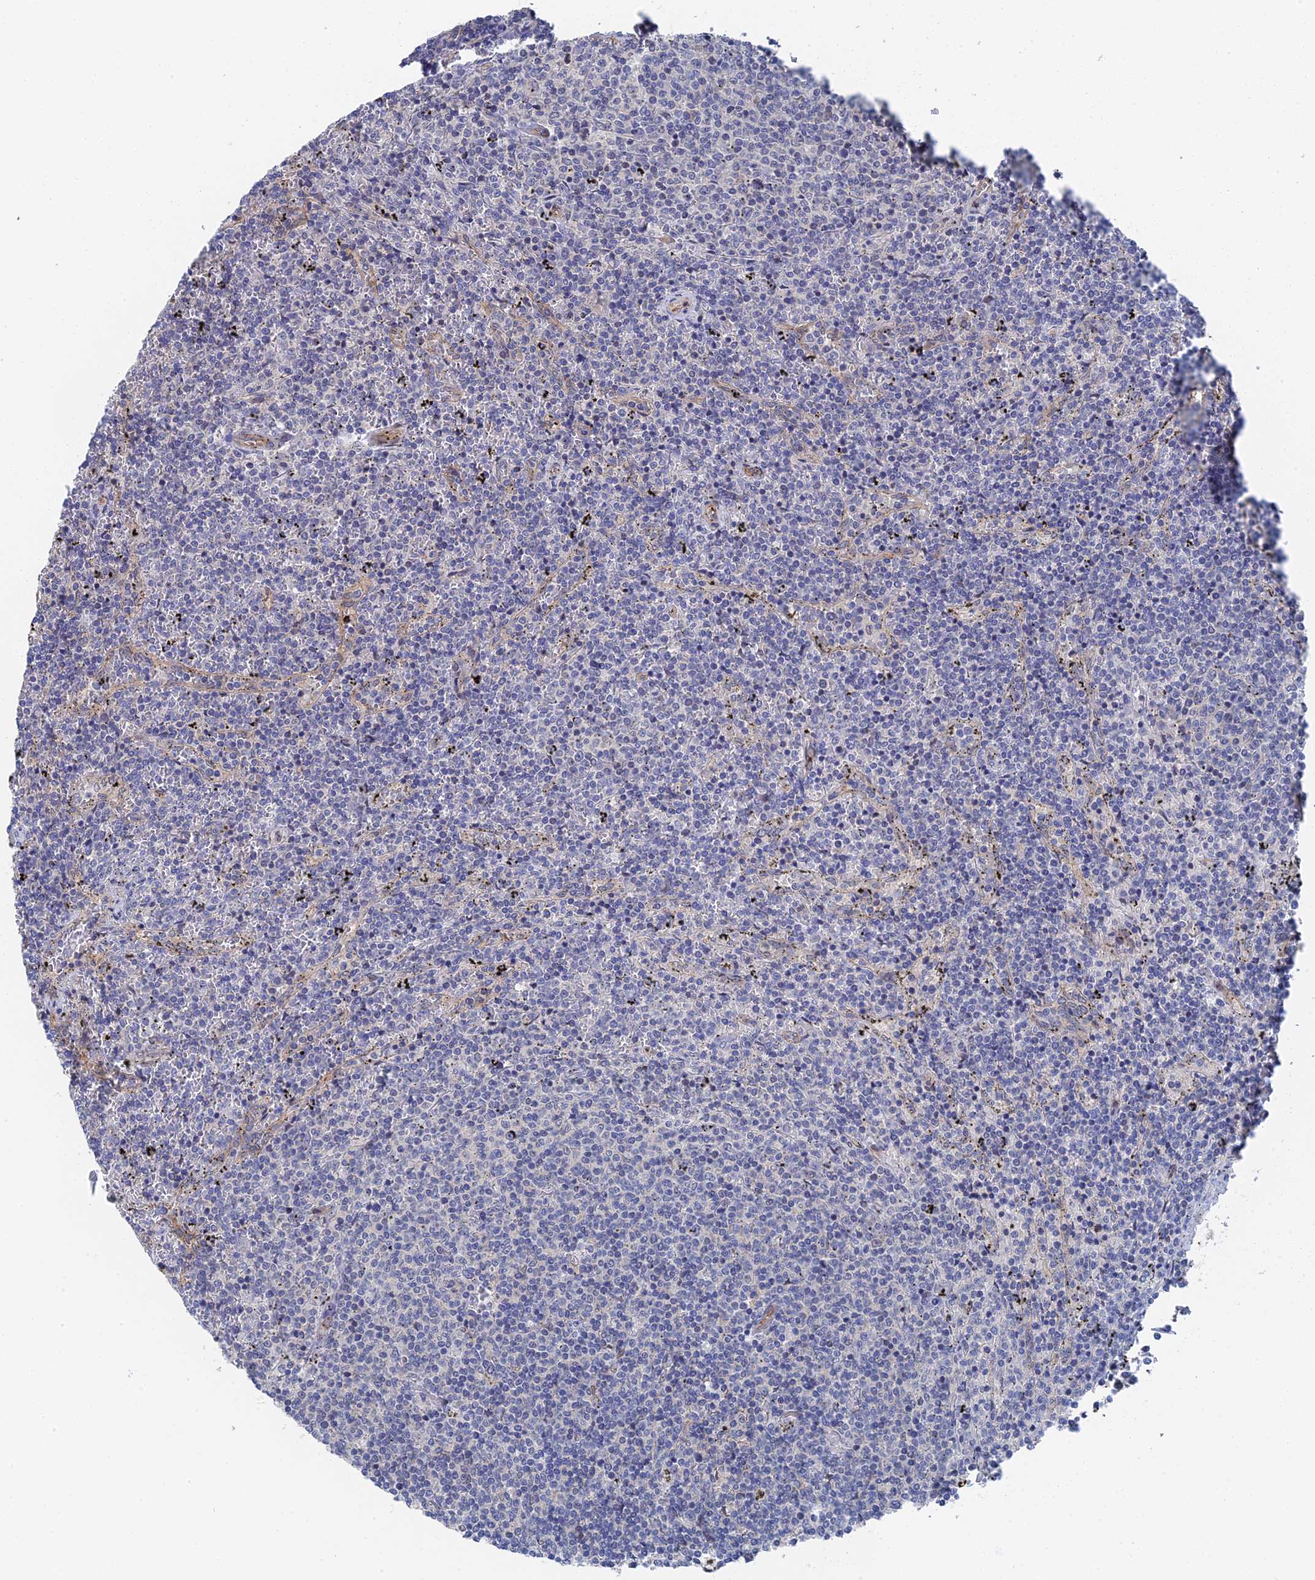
{"staining": {"intensity": "negative", "quantity": "none", "location": "none"}, "tissue": "lymphoma", "cell_type": "Tumor cells", "image_type": "cancer", "snomed": [{"axis": "morphology", "description": "Malignant lymphoma, non-Hodgkin's type, Low grade"}, {"axis": "topography", "description": "Spleen"}], "caption": "A high-resolution histopathology image shows IHC staining of lymphoma, which shows no significant staining in tumor cells.", "gene": "MTHFSD", "patient": {"sex": "female", "age": 50}}